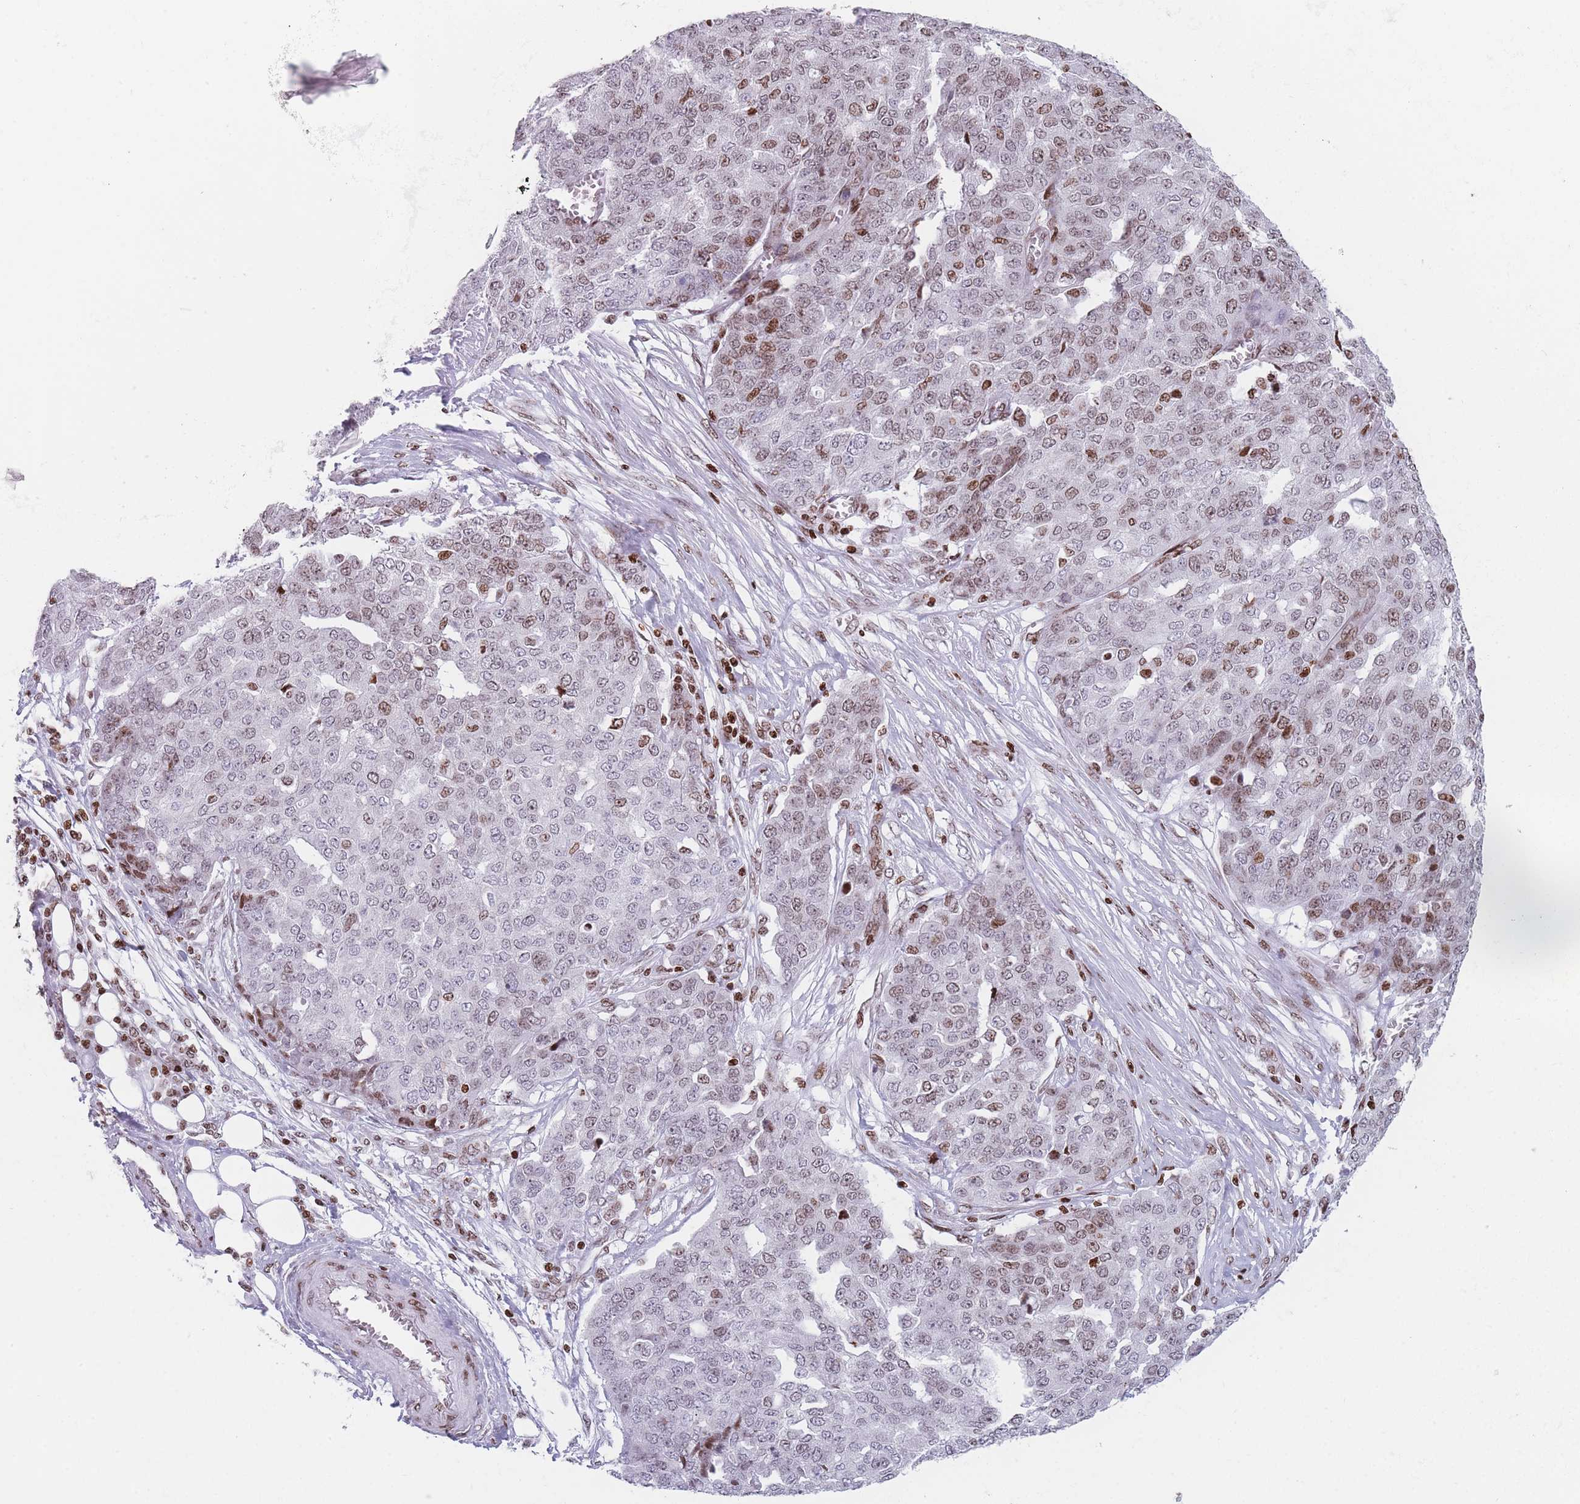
{"staining": {"intensity": "moderate", "quantity": ">75%", "location": "nuclear"}, "tissue": "ovarian cancer", "cell_type": "Tumor cells", "image_type": "cancer", "snomed": [{"axis": "morphology", "description": "Cystadenocarcinoma, serous, NOS"}, {"axis": "topography", "description": "Soft tissue"}, {"axis": "topography", "description": "Ovary"}], "caption": "Immunohistochemical staining of ovarian serous cystadenocarcinoma shows medium levels of moderate nuclear protein staining in approximately >75% of tumor cells.", "gene": "AK9", "patient": {"sex": "female", "age": 57}}